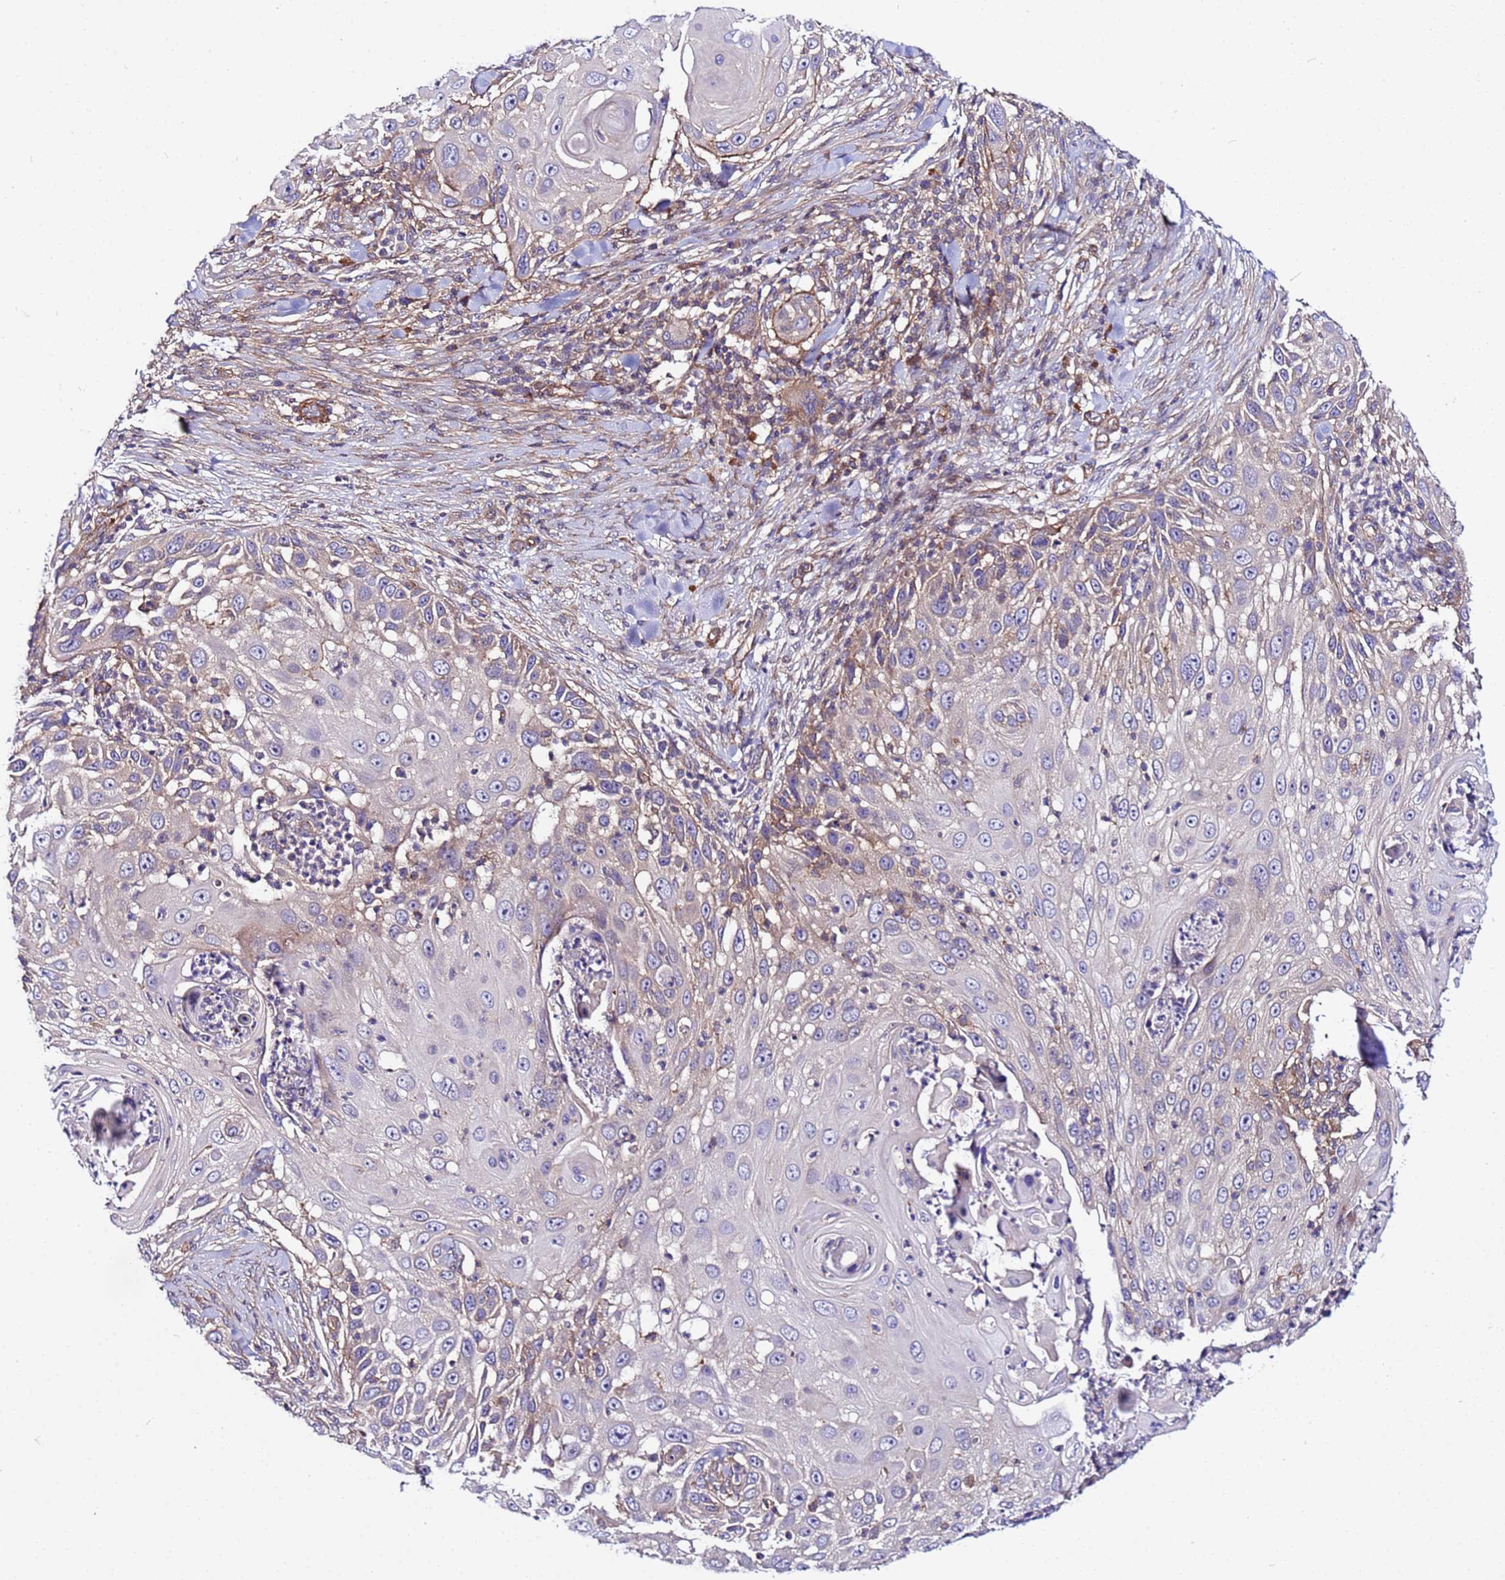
{"staining": {"intensity": "weak", "quantity": "25%-75%", "location": "cytoplasmic/membranous"}, "tissue": "skin cancer", "cell_type": "Tumor cells", "image_type": "cancer", "snomed": [{"axis": "morphology", "description": "Squamous cell carcinoma, NOS"}, {"axis": "topography", "description": "Skin"}], "caption": "This image demonstrates immunohistochemistry staining of human skin cancer (squamous cell carcinoma), with low weak cytoplasmic/membranous staining in approximately 25%-75% of tumor cells.", "gene": "STK38", "patient": {"sex": "female", "age": 44}}